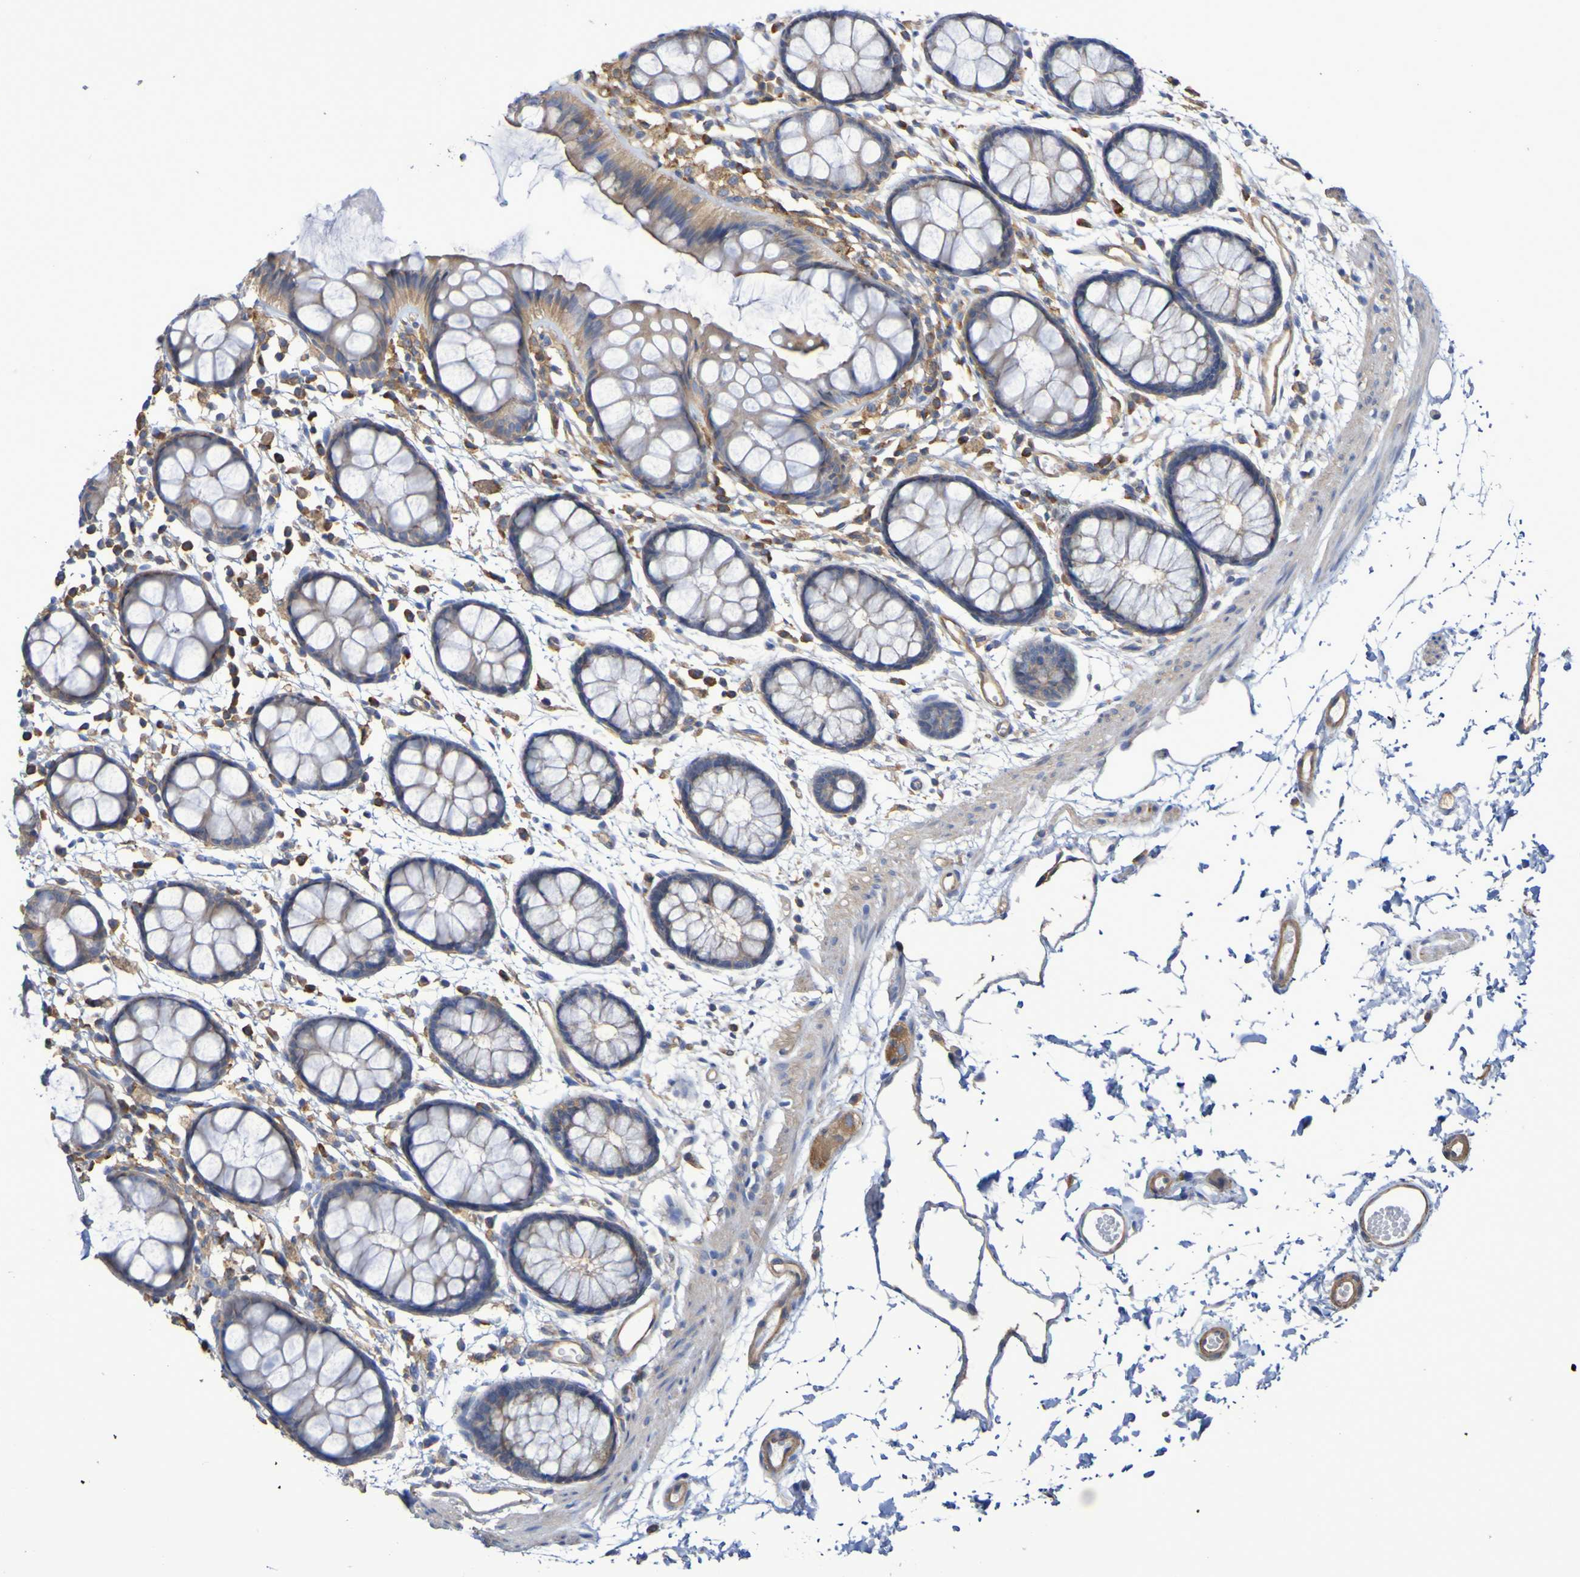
{"staining": {"intensity": "moderate", "quantity": "25%-75%", "location": "cytoplasmic/membranous"}, "tissue": "rectum", "cell_type": "Glandular cells", "image_type": "normal", "snomed": [{"axis": "morphology", "description": "Normal tissue, NOS"}, {"axis": "topography", "description": "Rectum"}], "caption": "Immunohistochemical staining of normal human rectum reveals moderate cytoplasmic/membranous protein positivity in approximately 25%-75% of glandular cells. The protein is shown in brown color, while the nuclei are stained blue.", "gene": "SYNJ1", "patient": {"sex": "female", "age": 66}}